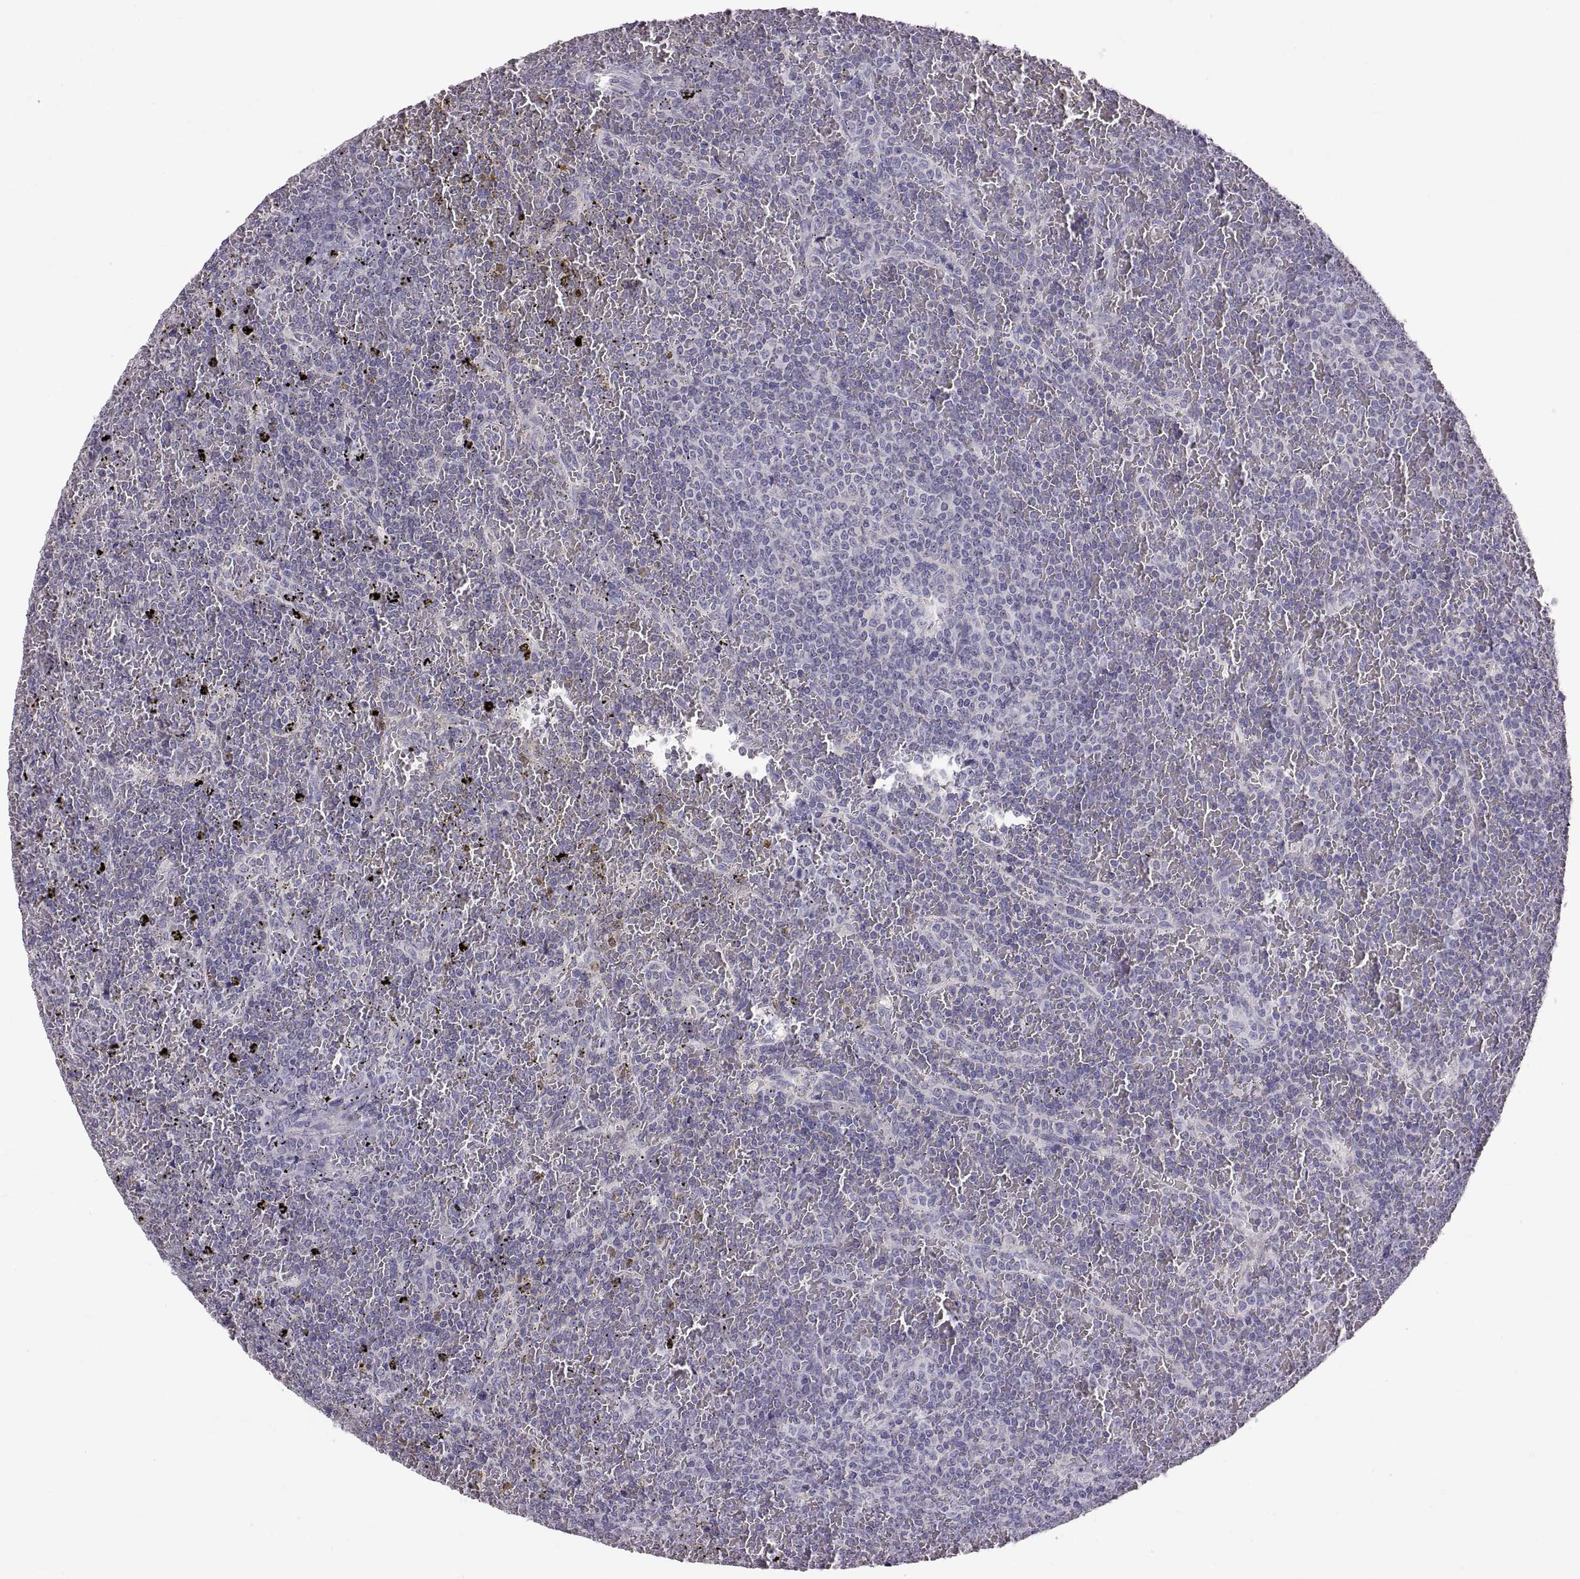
{"staining": {"intensity": "negative", "quantity": "none", "location": "none"}, "tissue": "lymphoma", "cell_type": "Tumor cells", "image_type": "cancer", "snomed": [{"axis": "morphology", "description": "Malignant lymphoma, non-Hodgkin's type, Low grade"}, {"axis": "topography", "description": "Spleen"}], "caption": "Photomicrograph shows no significant protein staining in tumor cells of lymphoma.", "gene": "WFDC8", "patient": {"sex": "female", "age": 77}}